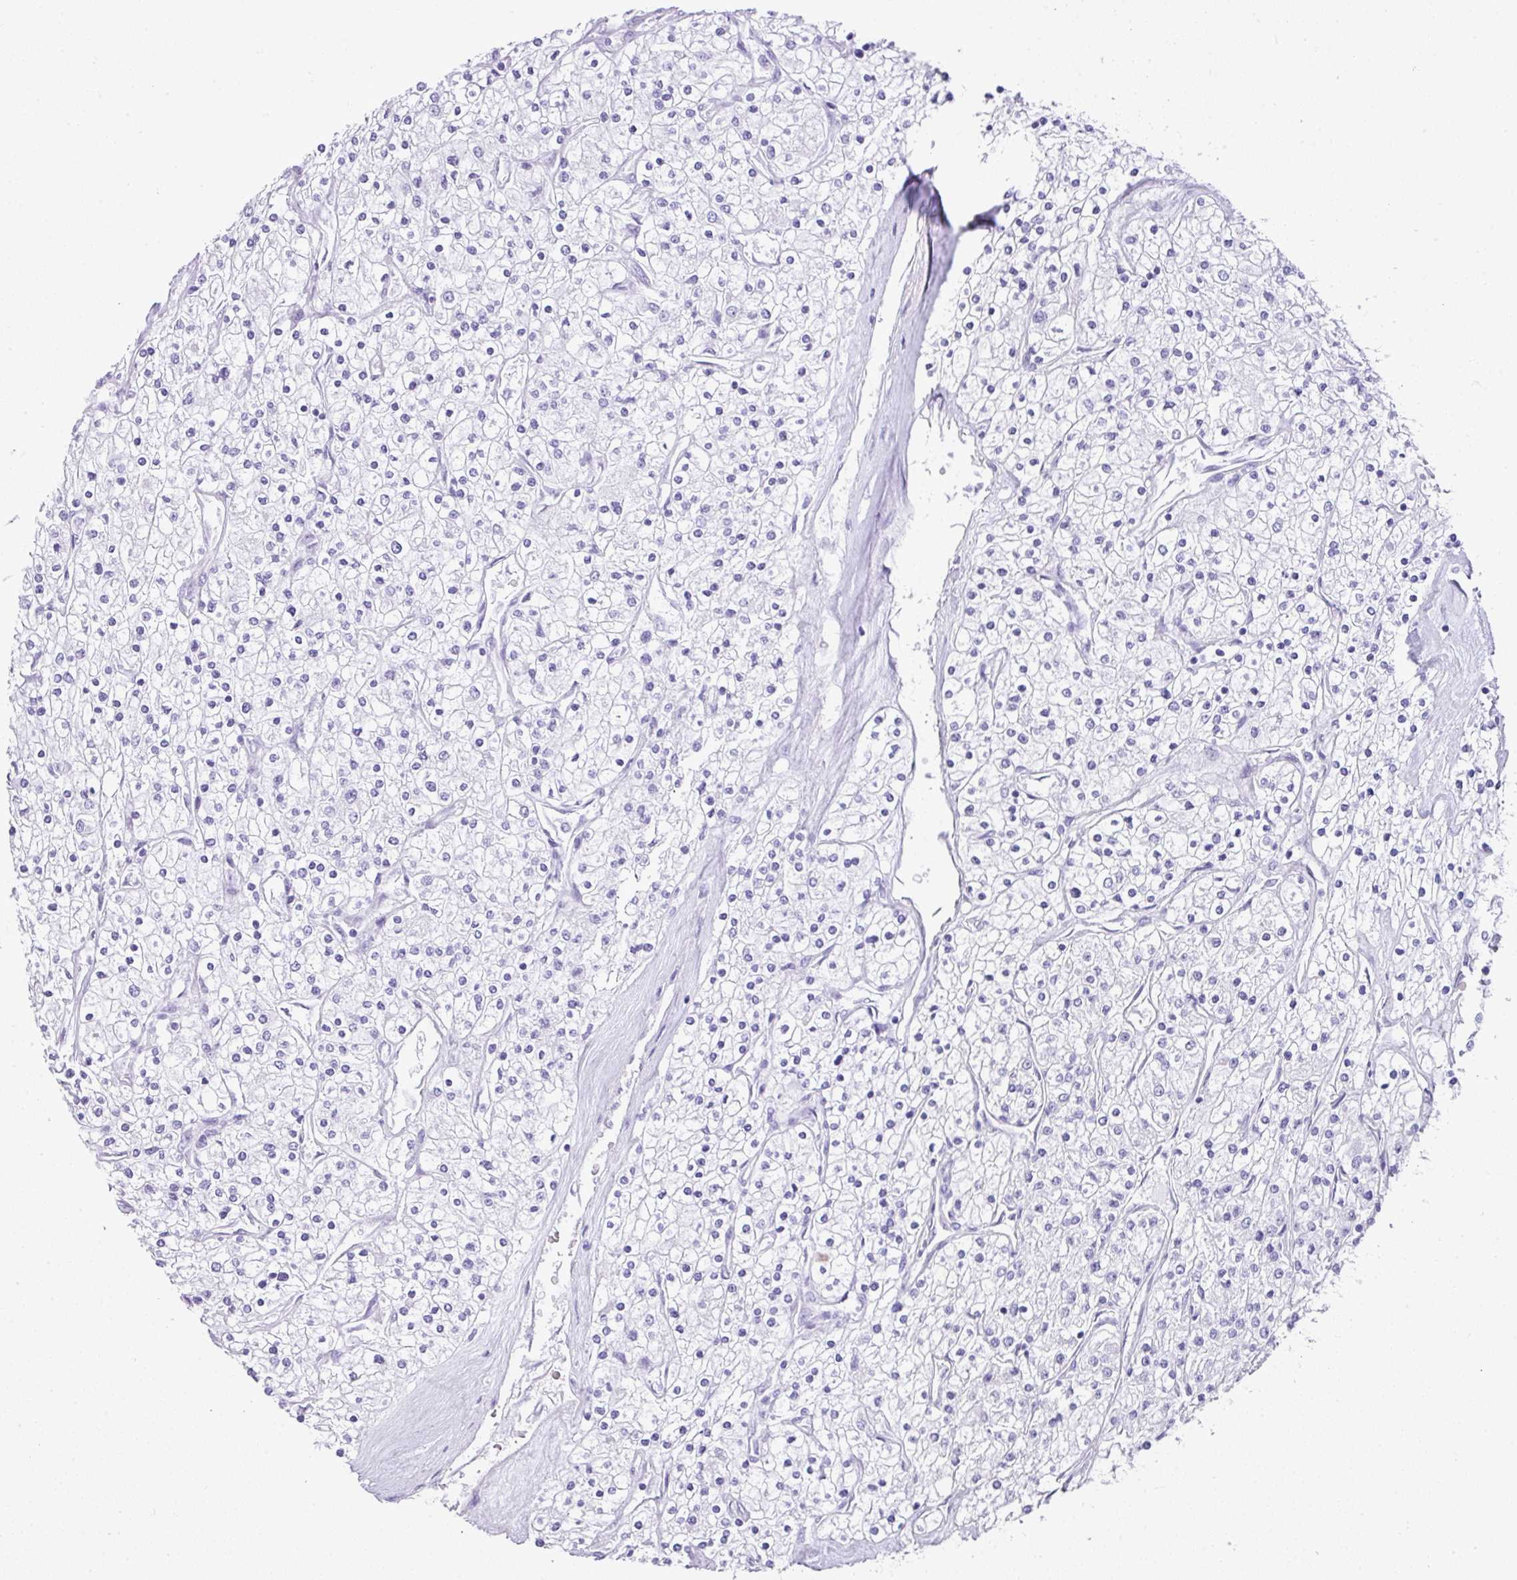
{"staining": {"intensity": "negative", "quantity": "none", "location": "none"}, "tissue": "renal cancer", "cell_type": "Tumor cells", "image_type": "cancer", "snomed": [{"axis": "morphology", "description": "Adenocarcinoma, NOS"}, {"axis": "topography", "description": "Kidney"}], "caption": "Immunohistochemical staining of renal adenocarcinoma displays no significant staining in tumor cells.", "gene": "TNP1", "patient": {"sex": "male", "age": 80}}